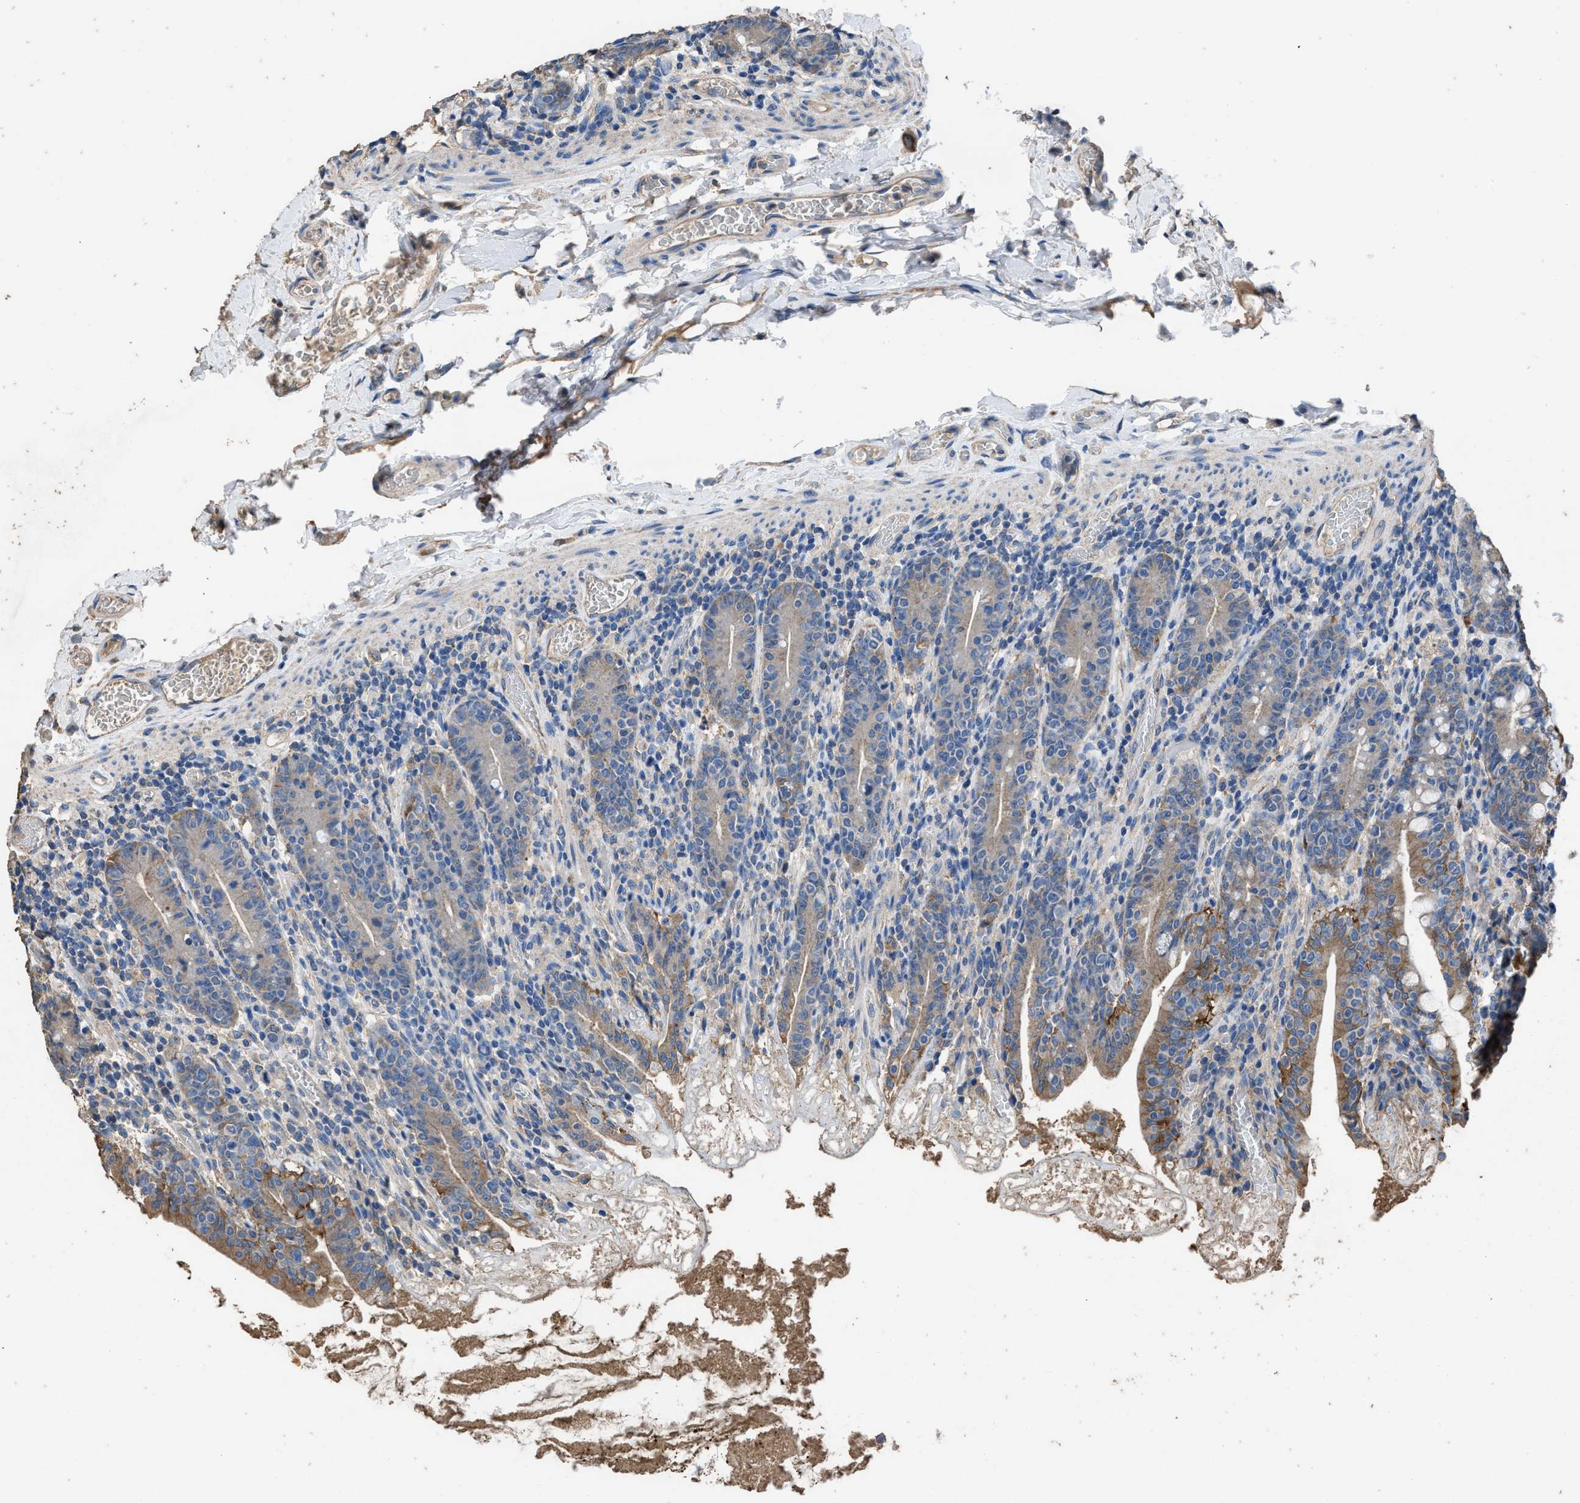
{"staining": {"intensity": "moderate", "quantity": ">75%", "location": "cytoplasmic/membranous"}, "tissue": "small intestine", "cell_type": "Glandular cells", "image_type": "normal", "snomed": [{"axis": "morphology", "description": "Normal tissue, NOS"}, {"axis": "topography", "description": "Small intestine"}], "caption": "Human small intestine stained for a protein (brown) displays moderate cytoplasmic/membranous positive staining in approximately >75% of glandular cells.", "gene": "ITSN1", "patient": {"sex": "female", "age": 56}}